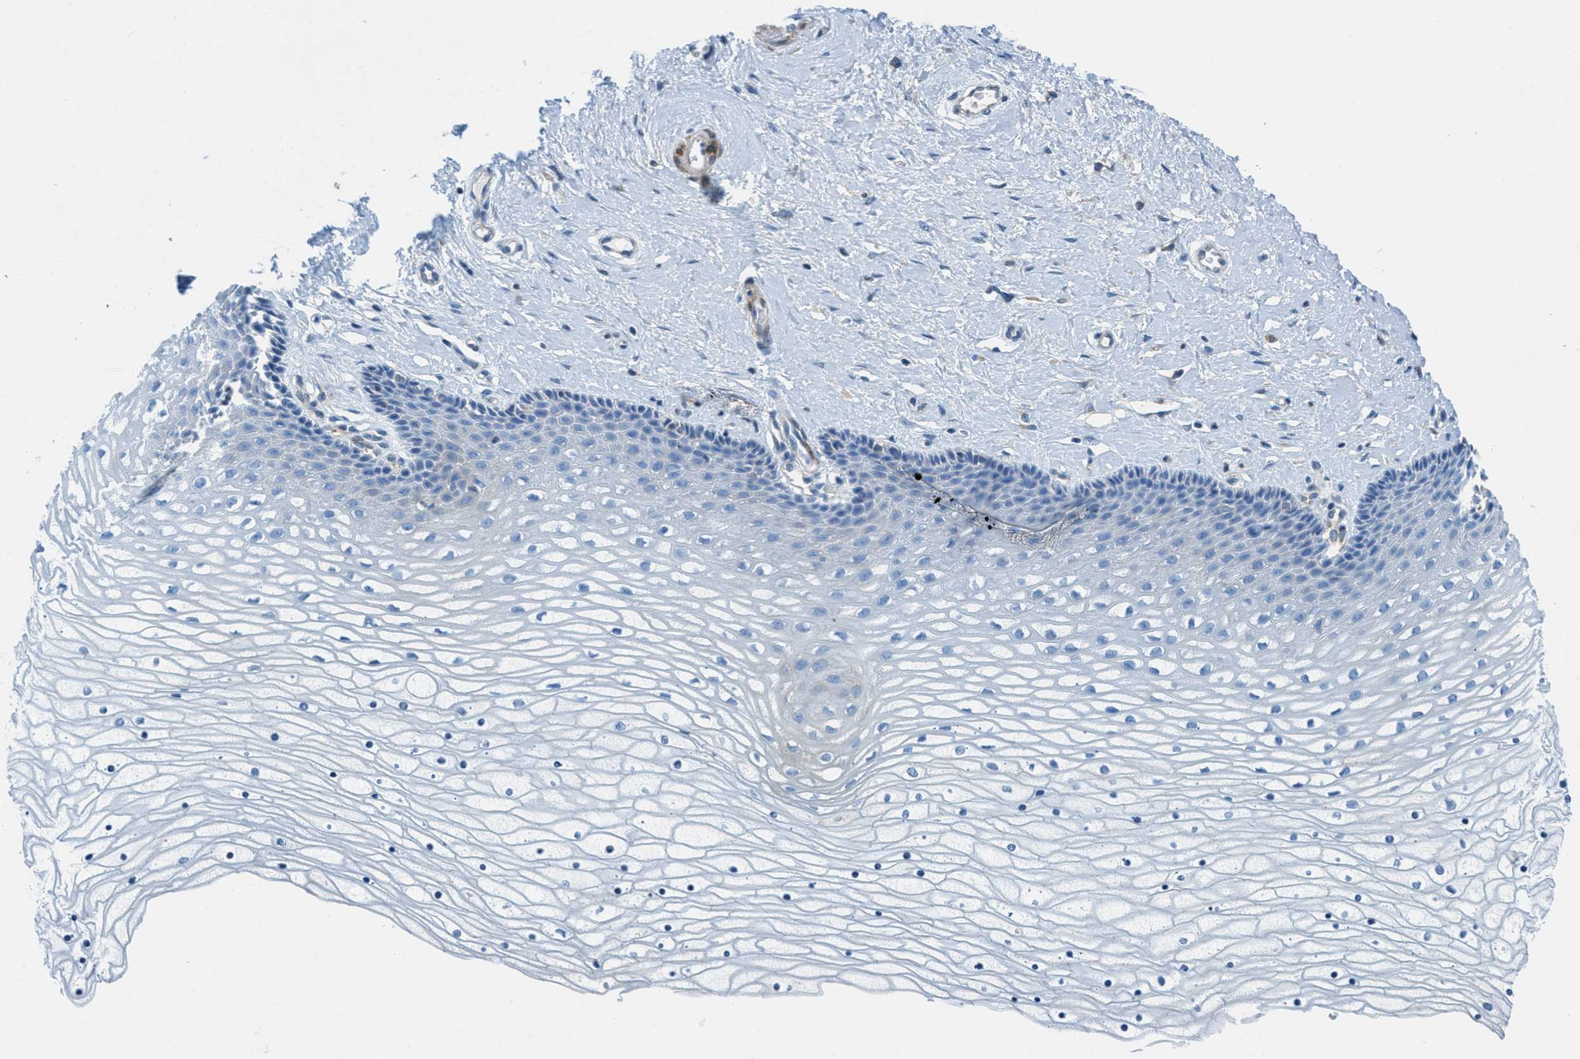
{"staining": {"intensity": "negative", "quantity": "none", "location": "none"}, "tissue": "cervix", "cell_type": "Glandular cells", "image_type": "normal", "snomed": [{"axis": "morphology", "description": "Normal tissue, NOS"}, {"axis": "topography", "description": "Cervix"}], "caption": "This is a micrograph of immunohistochemistry staining of benign cervix, which shows no positivity in glandular cells.", "gene": "MAPRE2", "patient": {"sex": "female", "age": 39}}